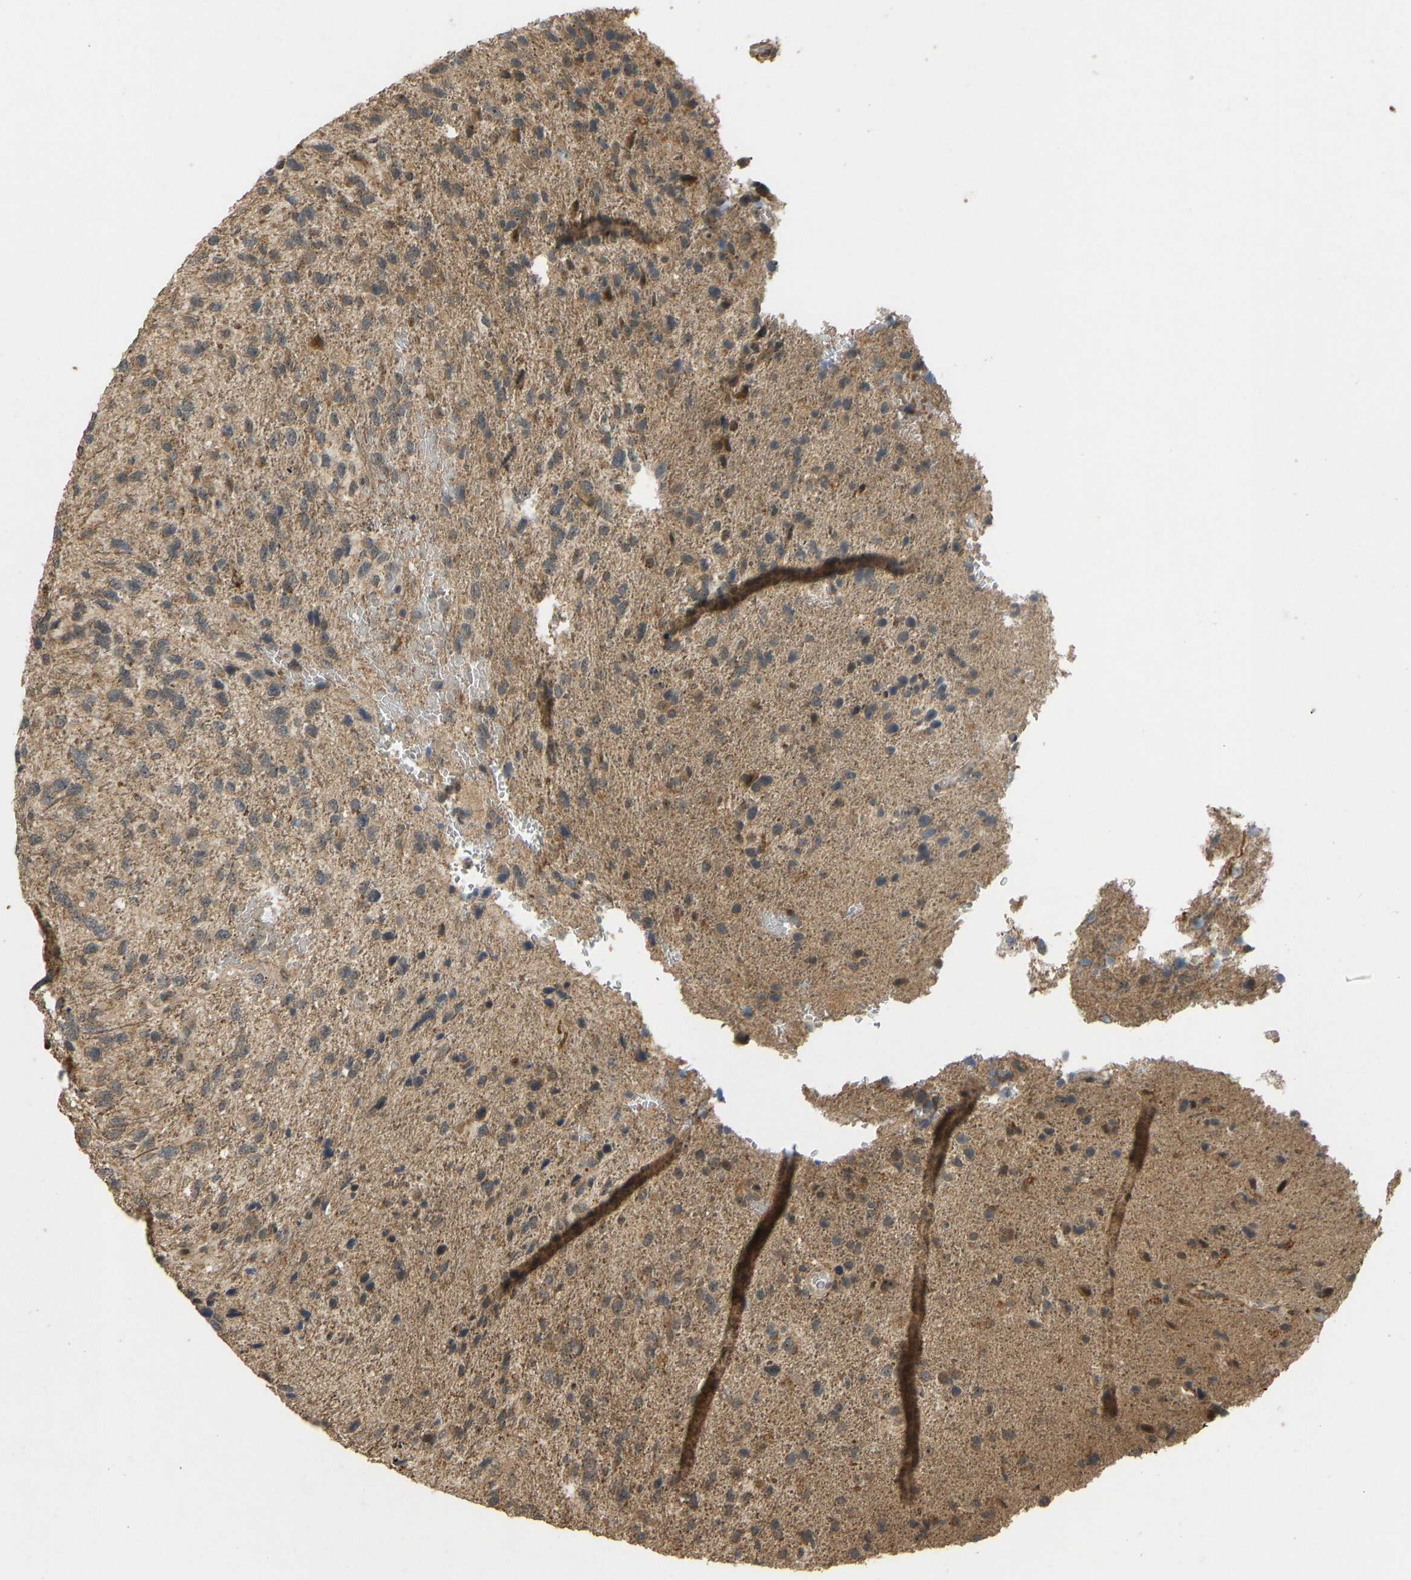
{"staining": {"intensity": "moderate", "quantity": ">75%", "location": "cytoplasmic/membranous"}, "tissue": "glioma", "cell_type": "Tumor cells", "image_type": "cancer", "snomed": [{"axis": "morphology", "description": "Glioma, malignant, High grade"}, {"axis": "topography", "description": "Brain"}], "caption": "Brown immunohistochemical staining in human glioma reveals moderate cytoplasmic/membranous positivity in about >75% of tumor cells.", "gene": "ACADS", "patient": {"sex": "female", "age": 58}}